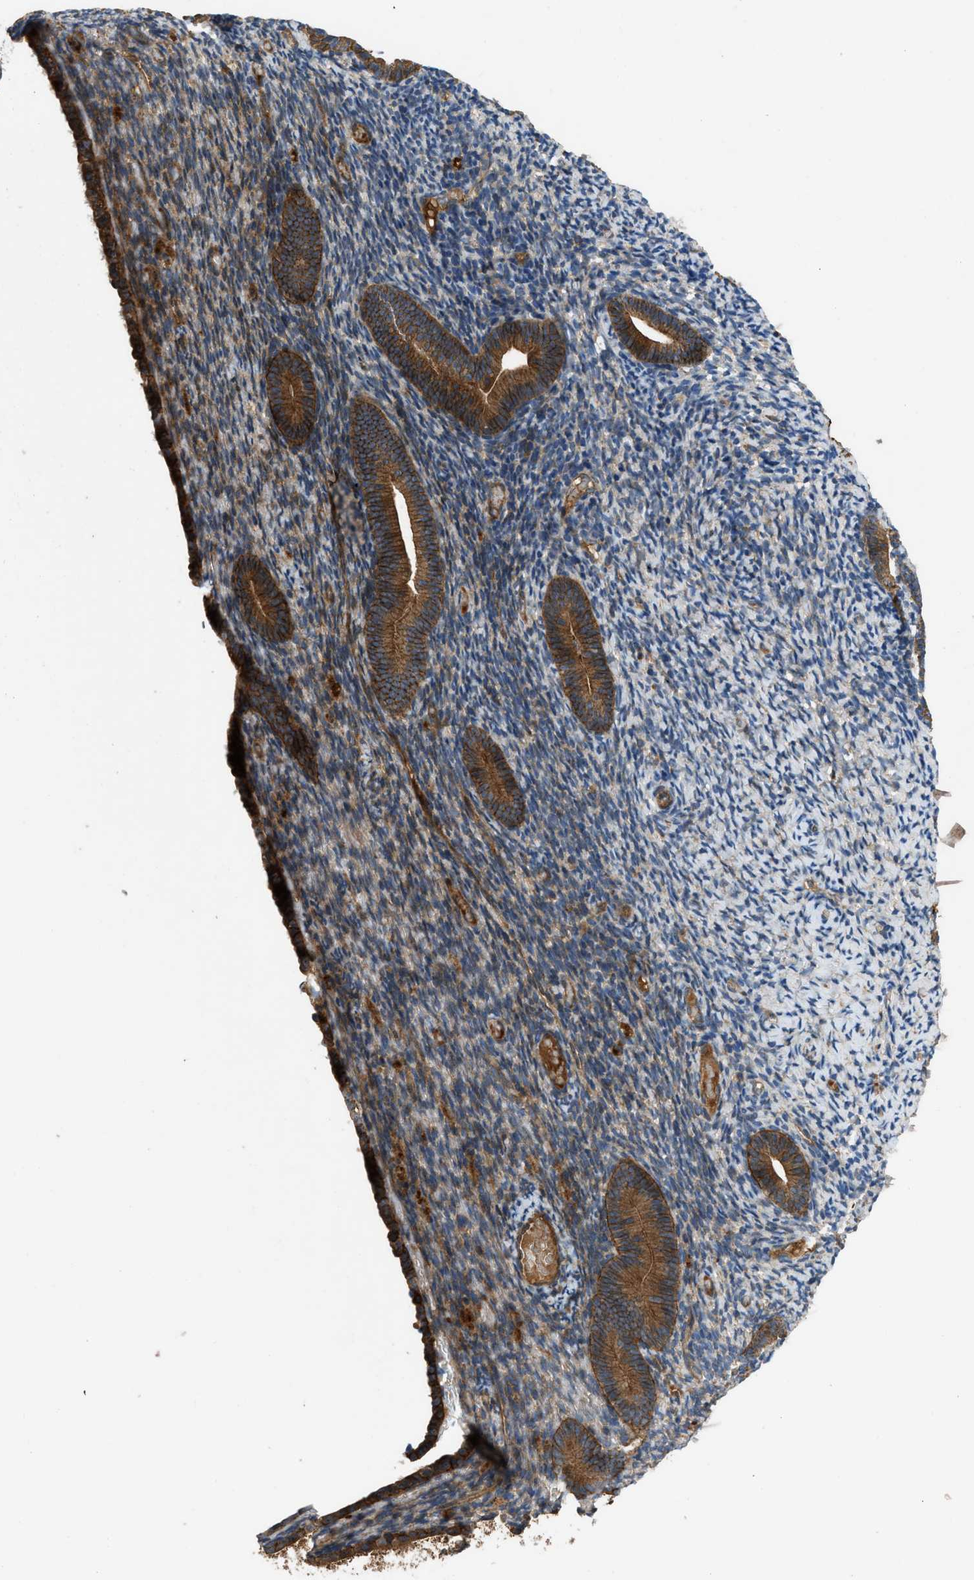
{"staining": {"intensity": "weak", "quantity": "<25%", "location": "cytoplasmic/membranous"}, "tissue": "endometrium", "cell_type": "Cells in endometrial stroma", "image_type": "normal", "snomed": [{"axis": "morphology", "description": "Normal tissue, NOS"}, {"axis": "topography", "description": "Endometrium"}], "caption": "Immunohistochemical staining of benign human endometrium demonstrates no significant expression in cells in endometrial stroma.", "gene": "CNNM3", "patient": {"sex": "female", "age": 51}}